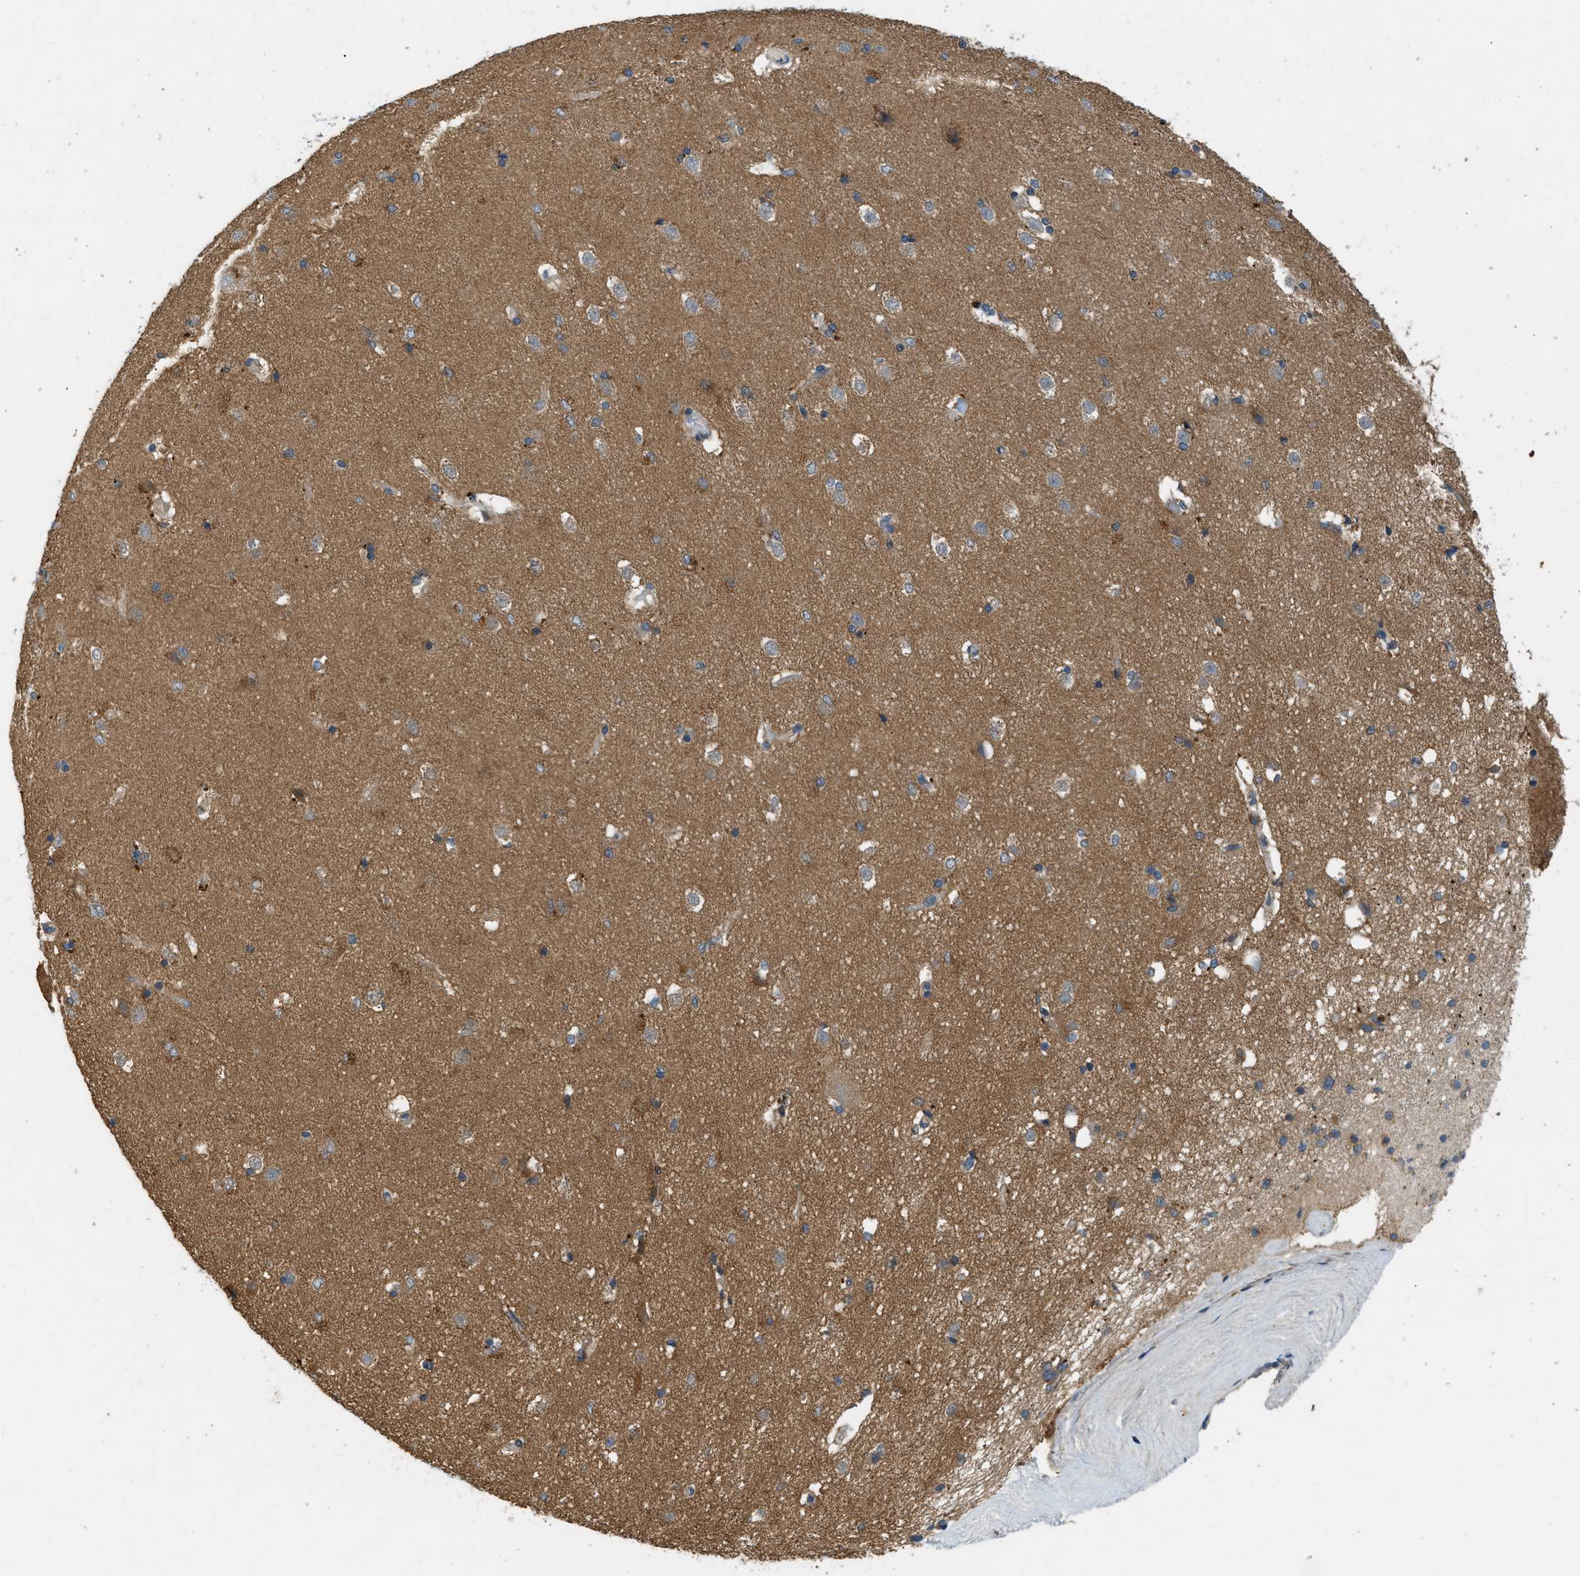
{"staining": {"intensity": "moderate", "quantity": "<25%", "location": "cytoplasmic/membranous"}, "tissue": "caudate", "cell_type": "Glial cells", "image_type": "normal", "snomed": [{"axis": "morphology", "description": "Normal tissue, NOS"}, {"axis": "topography", "description": "Lateral ventricle wall"}], "caption": "A photomicrograph showing moderate cytoplasmic/membranous positivity in about <25% of glial cells in unremarkable caudate, as visualized by brown immunohistochemical staining.", "gene": "ADCY6", "patient": {"sex": "female", "age": 19}}